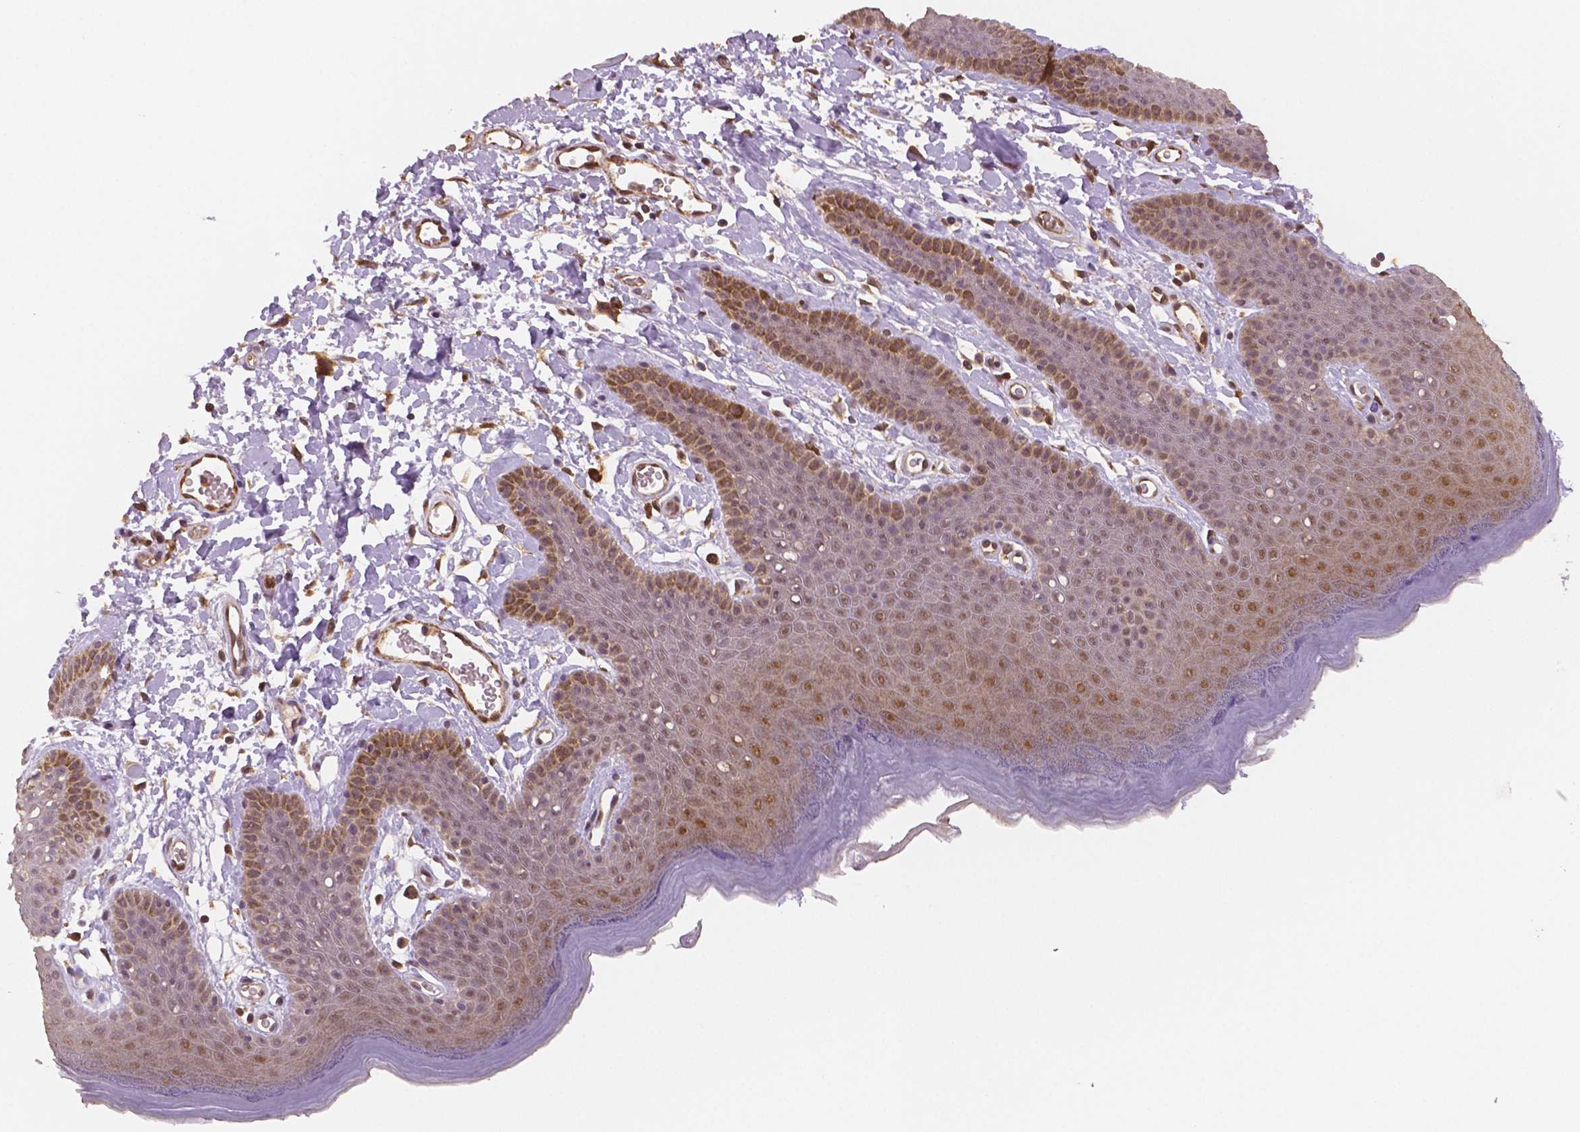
{"staining": {"intensity": "moderate", "quantity": ">75%", "location": "cytoplasmic/membranous,nuclear"}, "tissue": "skin", "cell_type": "Epidermal cells", "image_type": "normal", "snomed": [{"axis": "morphology", "description": "Normal tissue, NOS"}, {"axis": "topography", "description": "Anal"}], "caption": "DAB immunohistochemical staining of normal human skin demonstrates moderate cytoplasmic/membranous,nuclear protein expression in about >75% of epidermal cells. (brown staining indicates protein expression, while blue staining denotes nuclei).", "gene": "STAT3", "patient": {"sex": "male", "age": 53}}